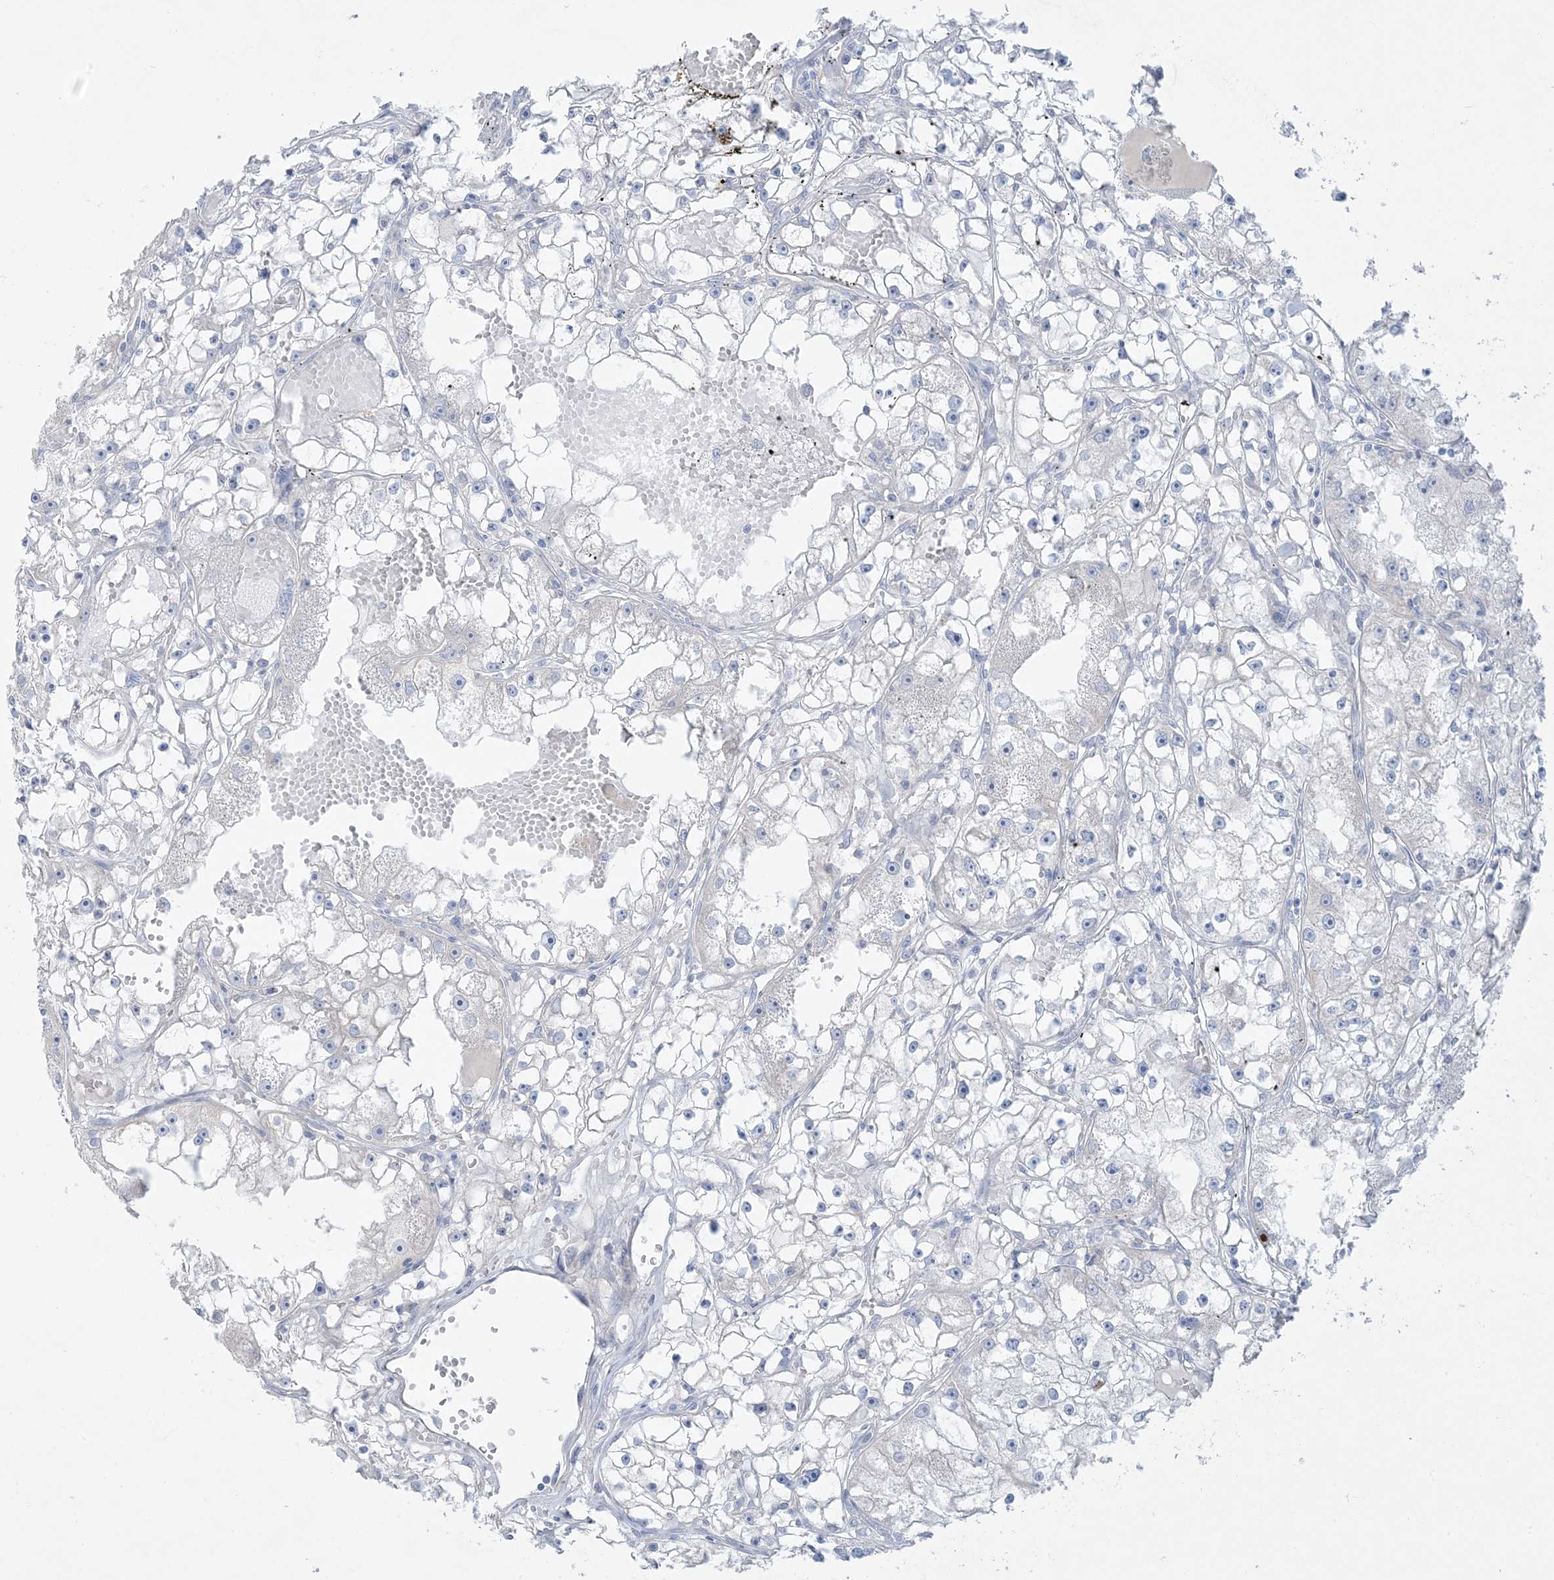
{"staining": {"intensity": "negative", "quantity": "none", "location": "none"}, "tissue": "renal cancer", "cell_type": "Tumor cells", "image_type": "cancer", "snomed": [{"axis": "morphology", "description": "Adenocarcinoma, NOS"}, {"axis": "topography", "description": "Kidney"}], "caption": "Tumor cells show no significant protein positivity in renal adenocarcinoma.", "gene": "FAM184A", "patient": {"sex": "male", "age": 56}}